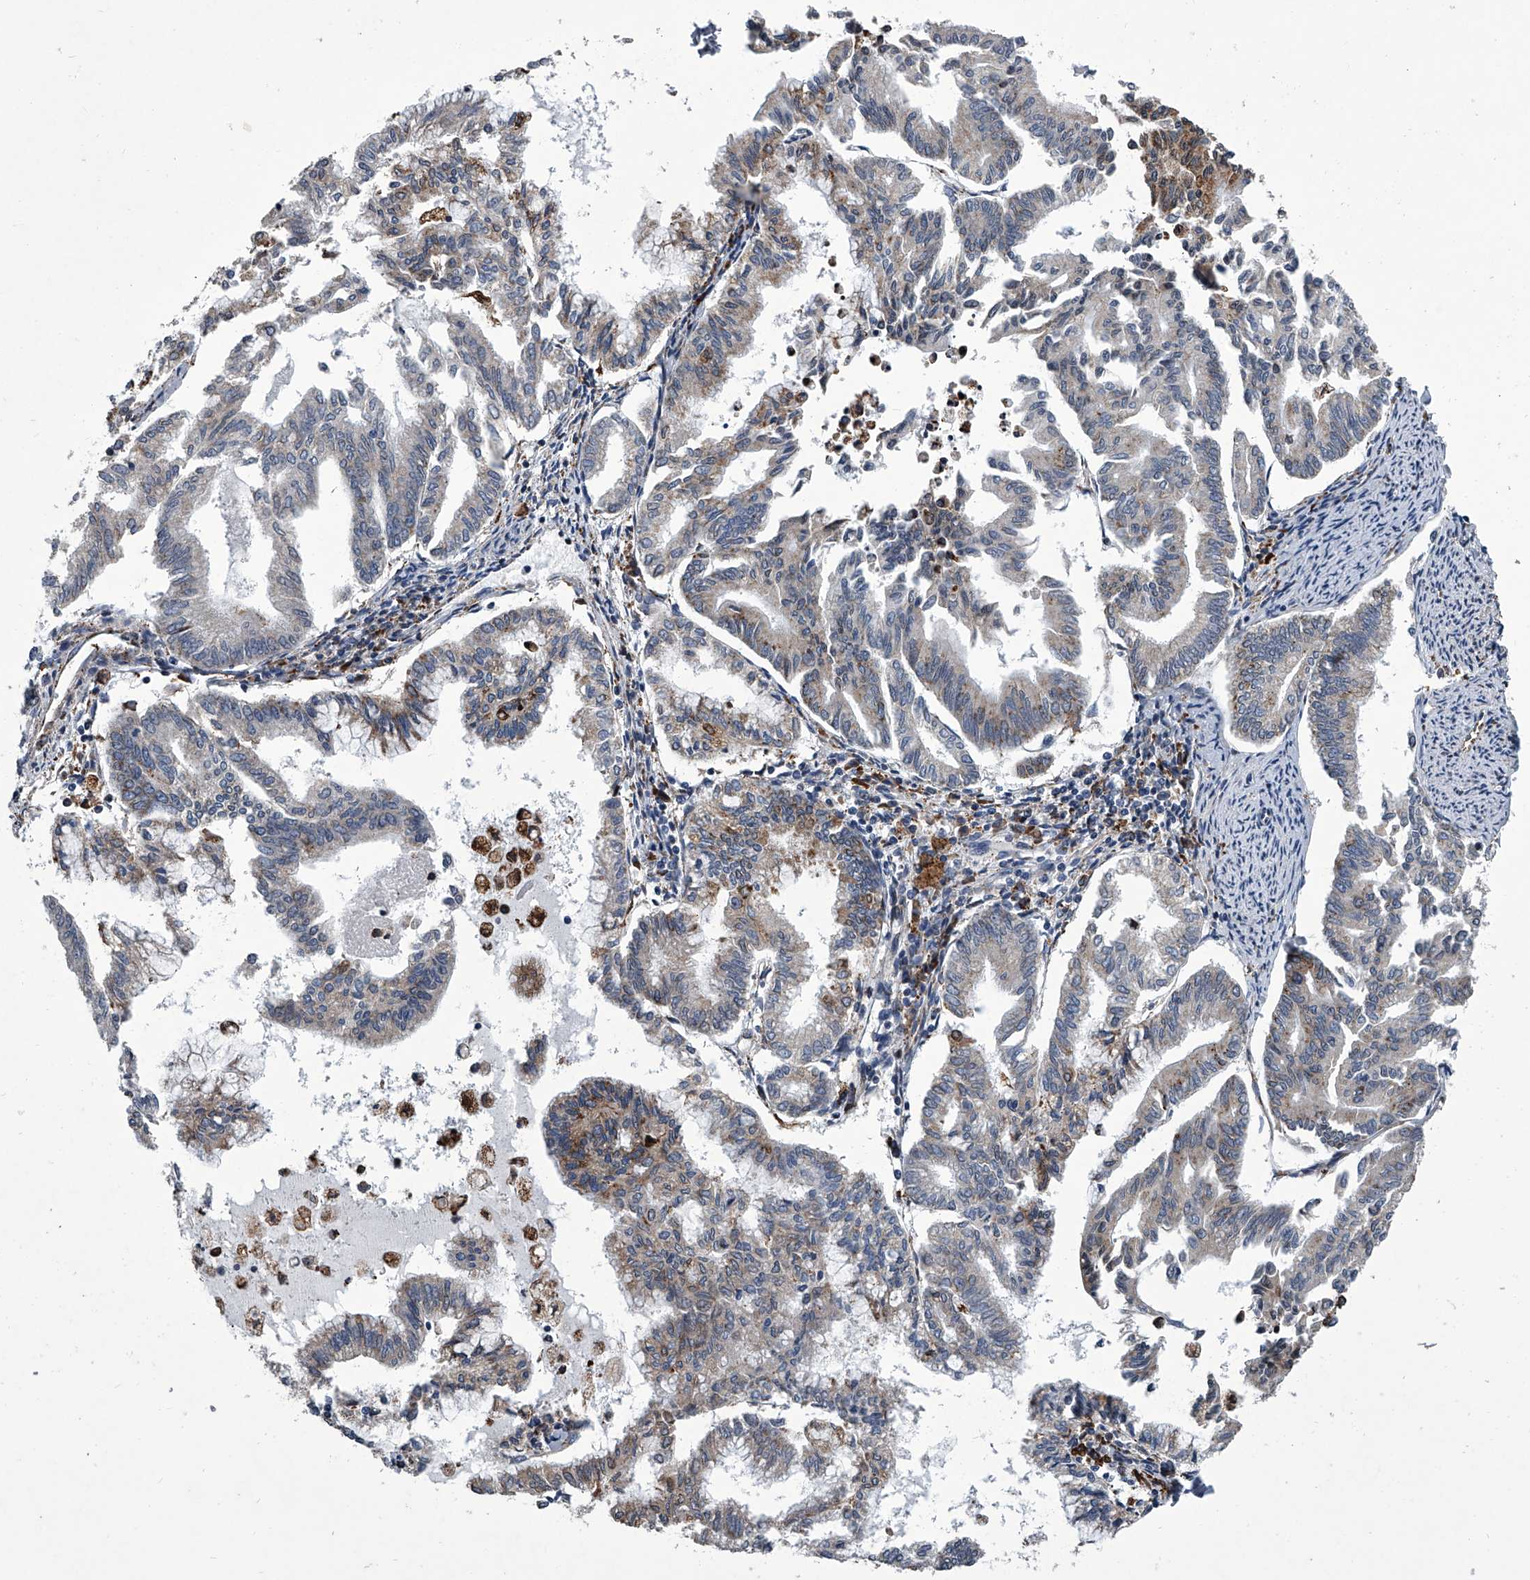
{"staining": {"intensity": "weak", "quantity": "<25%", "location": "cytoplasmic/membranous"}, "tissue": "endometrial cancer", "cell_type": "Tumor cells", "image_type": "cancer", "snomed": [{"axis": "morphology", "description": "Adenocarcinoma, NOS"}, {"axis": "topography", "description": "Endometrium"}], "caption": "Histopathology image shows no significant protein staining in tumor cells of endometrial adenocarcinoma.", "gene": "TMEM63C", "patient": {"sex": "female", "age": 79}}